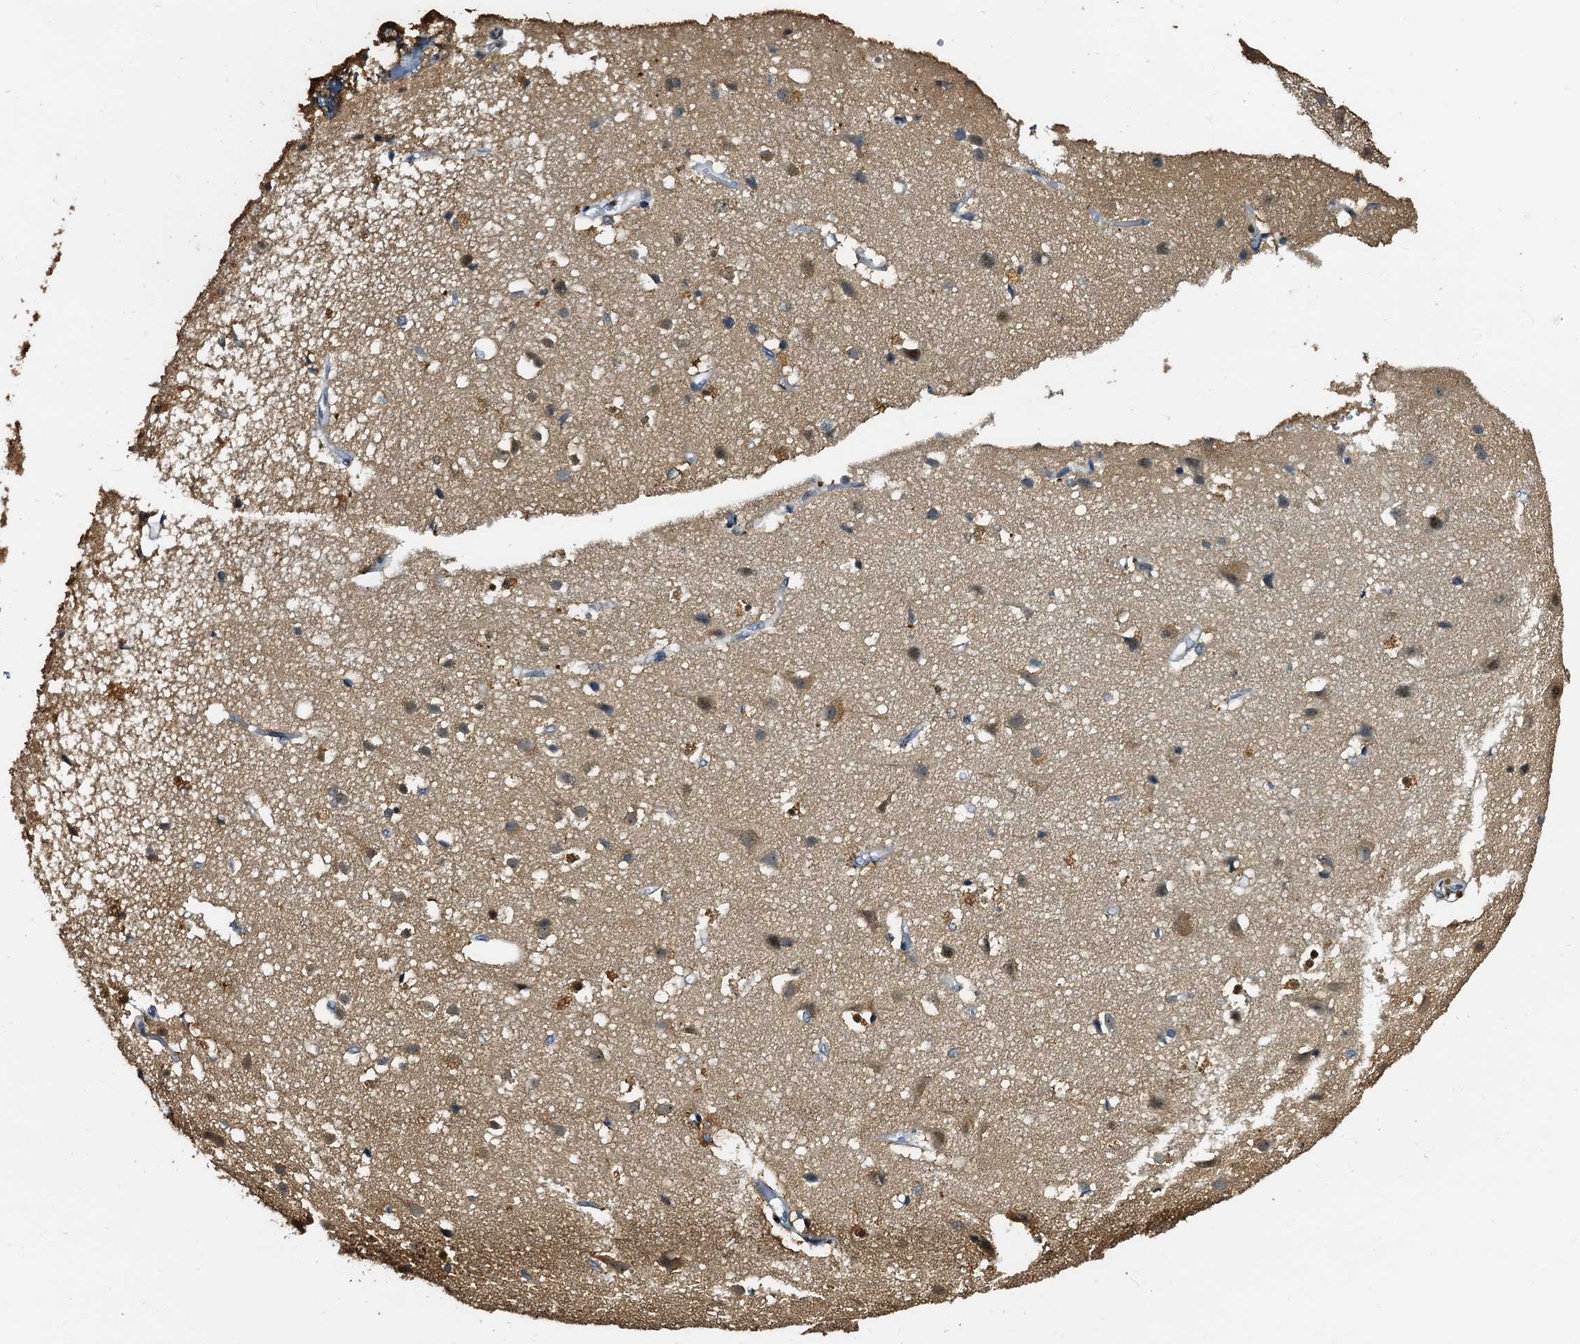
{"staining": {"intensity": "negative", "quantity": "none", "location": "none"}, "tissue": "cerebral cortex", "cell_type": "Endothelial cells", "image_type": "normal", "snomed": [{"axis": "morphology", "description": "Normal tissue, NOS"}, {"axis": "topography", "description": "Cerebral cortex"}], "caption": "DAB (3,3'-diaminobenzidine) immunohistochemical staining of benign cerebral cortex shows no significant positivity in endothelial cells. (Stains: DAB immunohistochemistry with hematoxylin counter stain, Microscopy: brightfield microscopy at high magnification).", "gene": "FAM222A", "patient": {"sex": "male", "age": 54}}